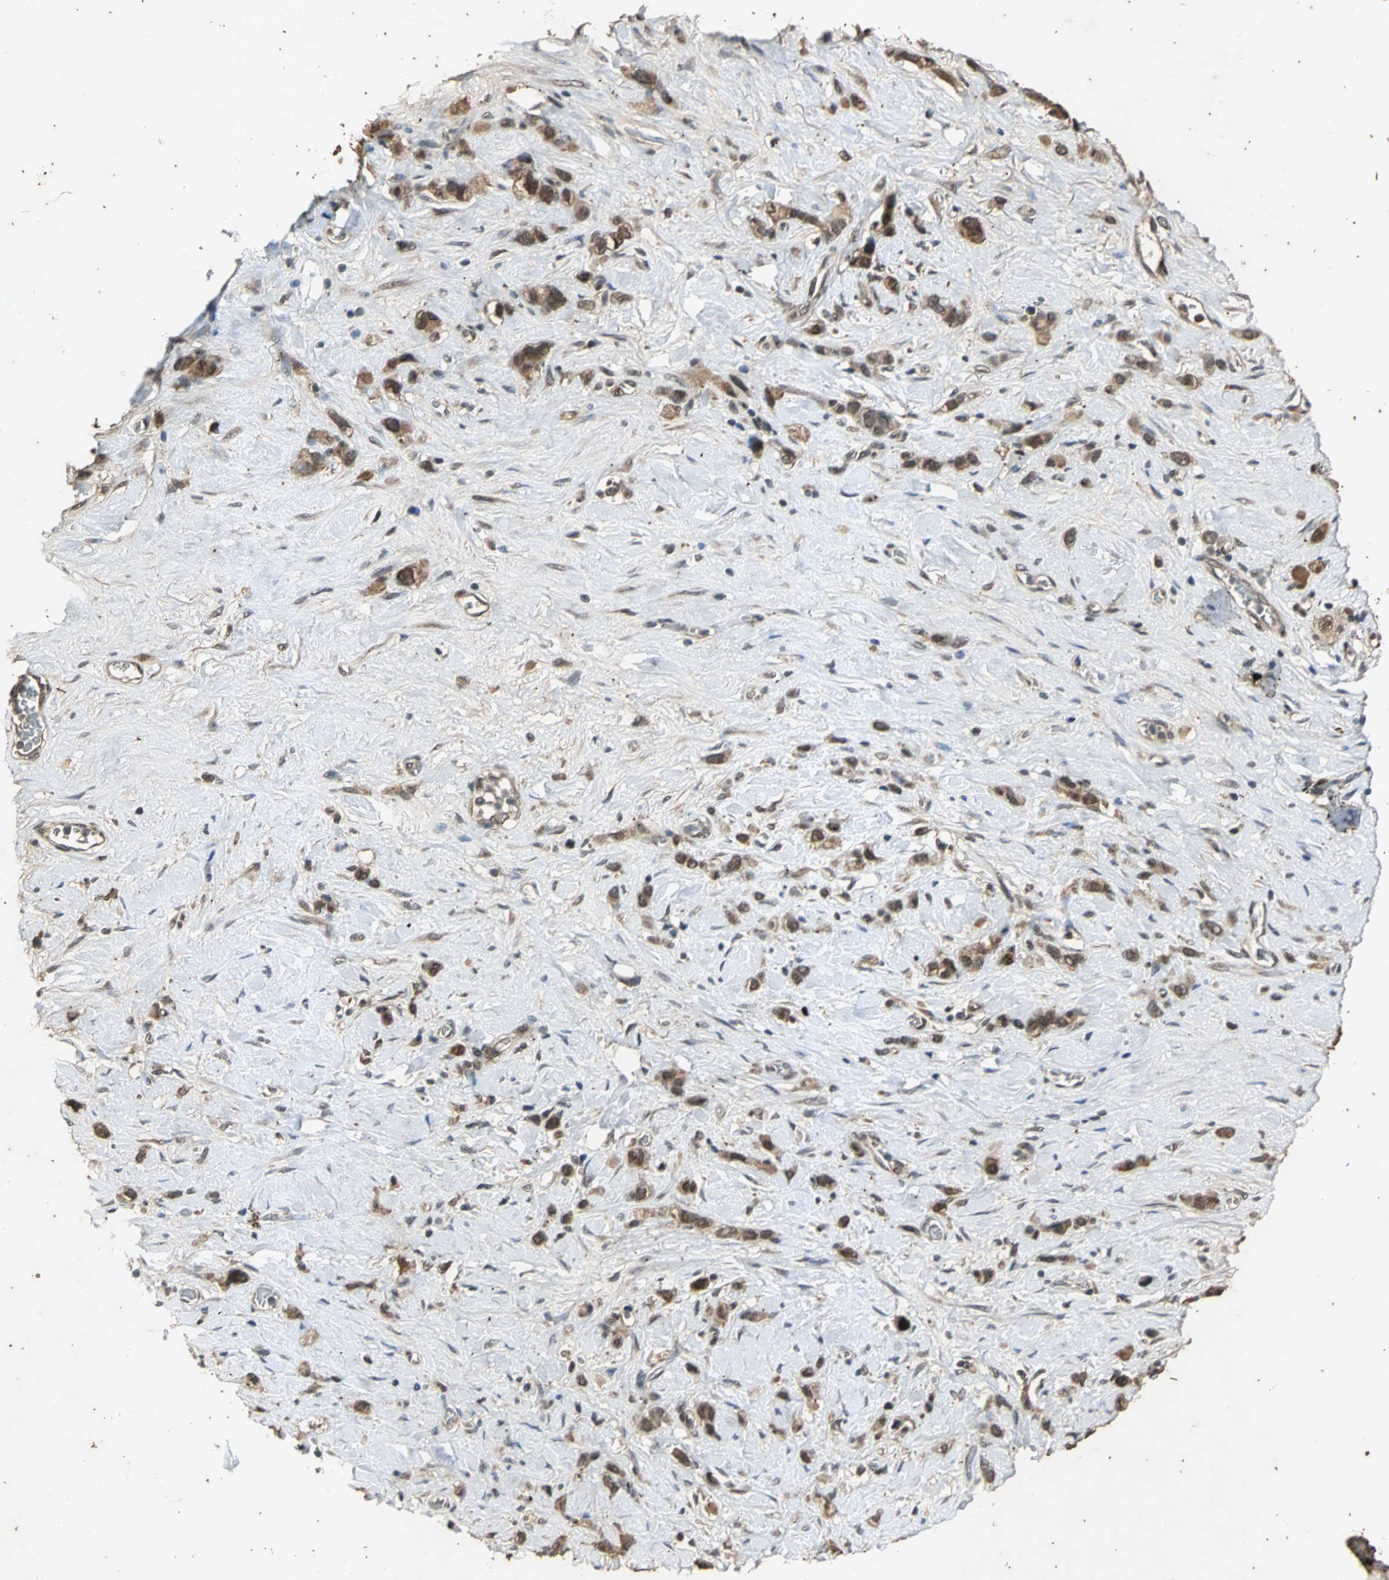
{"staining": {"intensity": "moderate", "quantity": ">75%", "location": "cytoplasmic/membranous"}, "tissue": "stomach cancer", "cell_type": "Tumor cells", "image_type": "cancer", "snomed": [{"axis": "morphology", "description": "Normal tissue, NOS"}, {"axis": "morphology", "description": "Adenocarcinoma, NOS"}, {"axis": "morphology", "description": "Adenocarcinoma, High grade"}, {"axis": "topography", "description": "Stomach, upper"}, {"axis": "topography", "description": "Stomach"}], "caption": "Human stomach cancer stained with a brown dye reveals moderate cytoplasmic/membranous positive expression in about >75% of tumor cells.", "gene": "NOTCH3", "patient": {"sex": "female", "age": 65}}